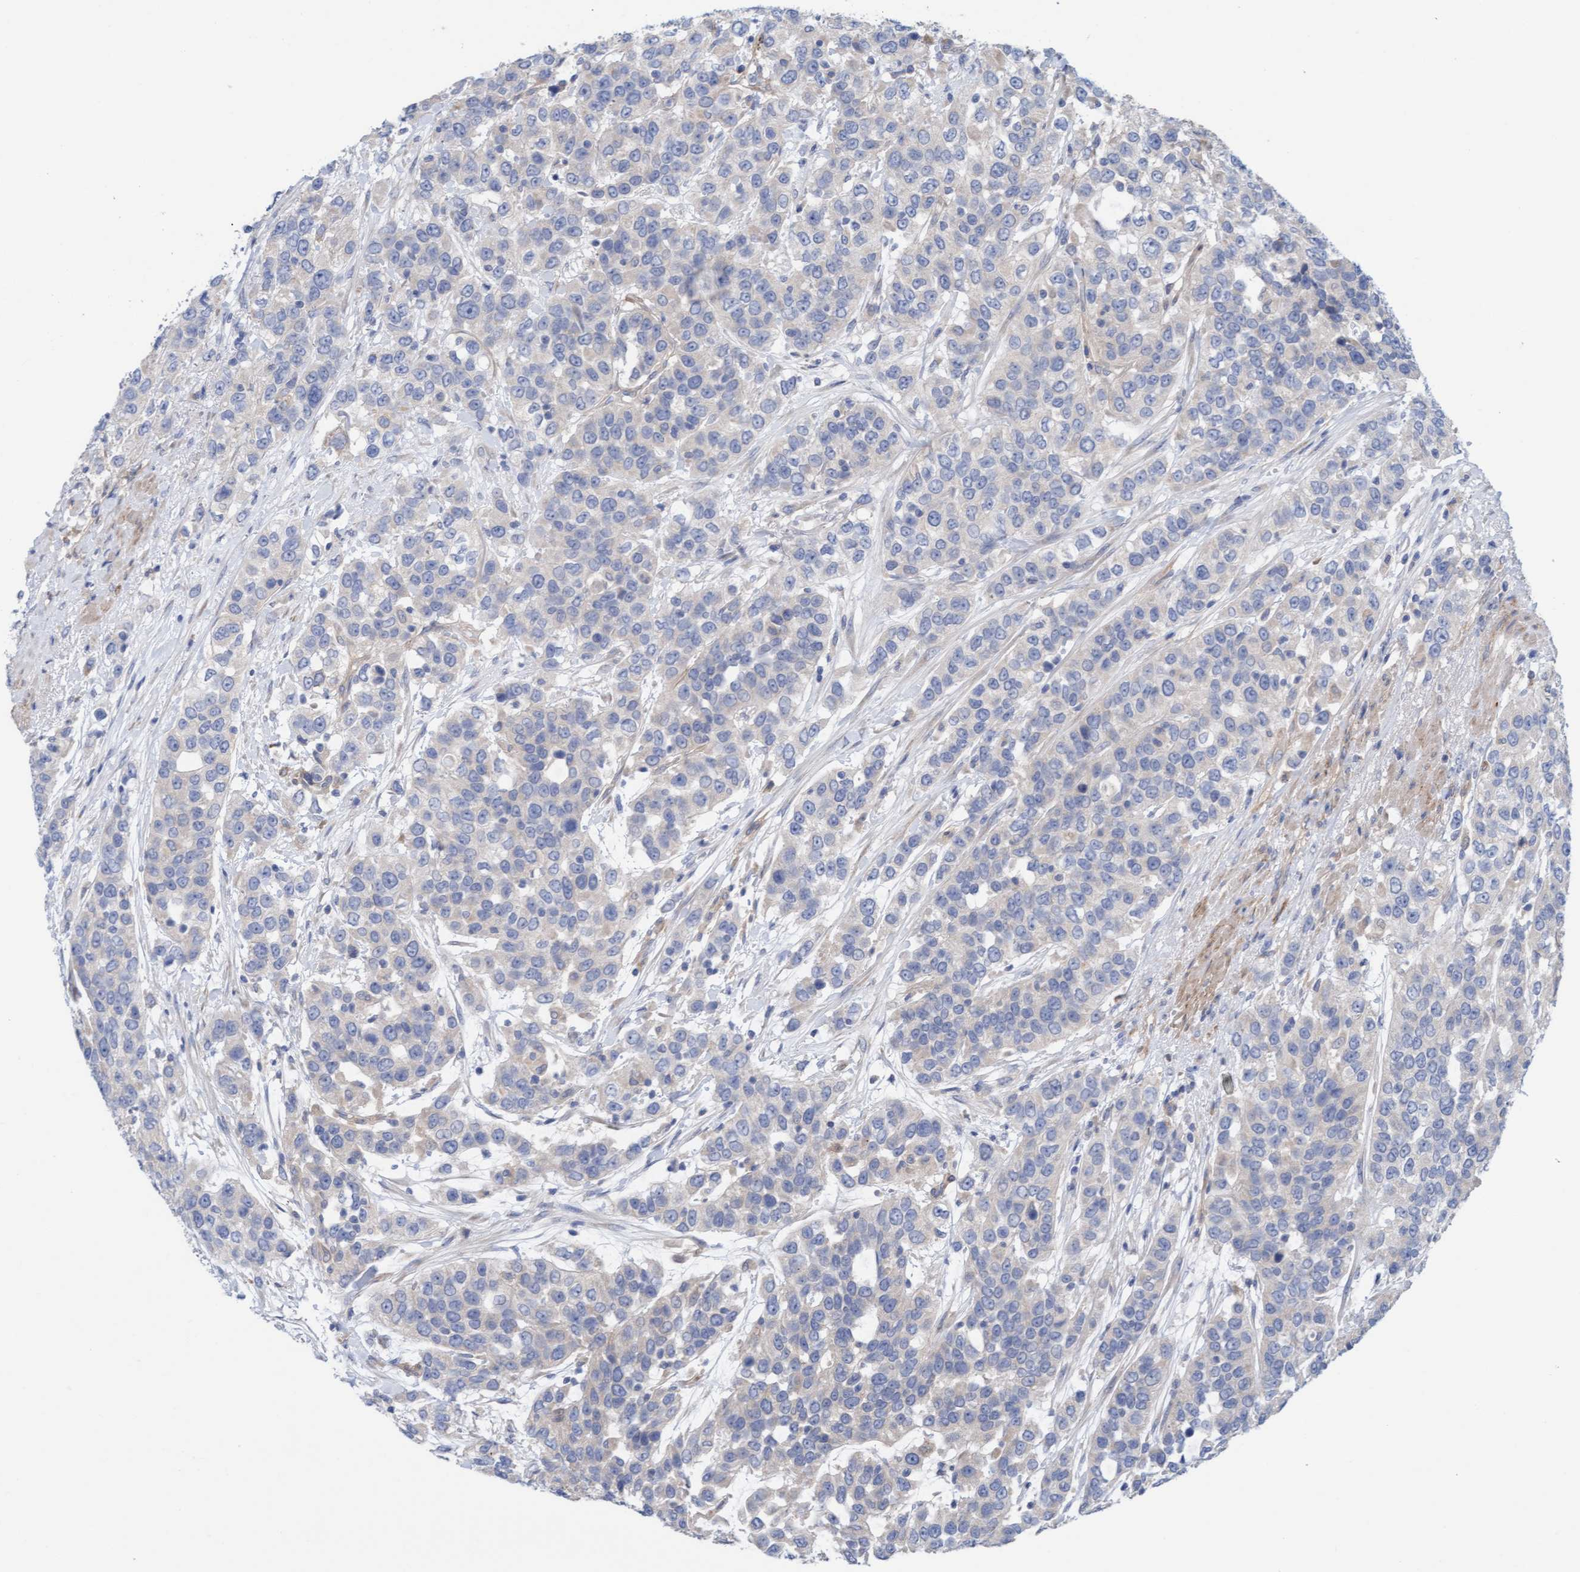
{"staining": {"intensity": "negative", "quantity": "none", "location": "none"}, "tissue": "urothelial cancer", "cell_type": "Tumor cells", "image_type": "cancer", "snomed": [{"axis": "morphology", "description": "Urothelial carcinoma, High grade"}, {"axis": "topography", "description": "Urinary bladder"}], "caption": "A histopathology image of human urothelial cancer is negative for staining in tumor cells.", "gene": "CDK5RAP3", "patient": {"sex": "female", "age": 80}}